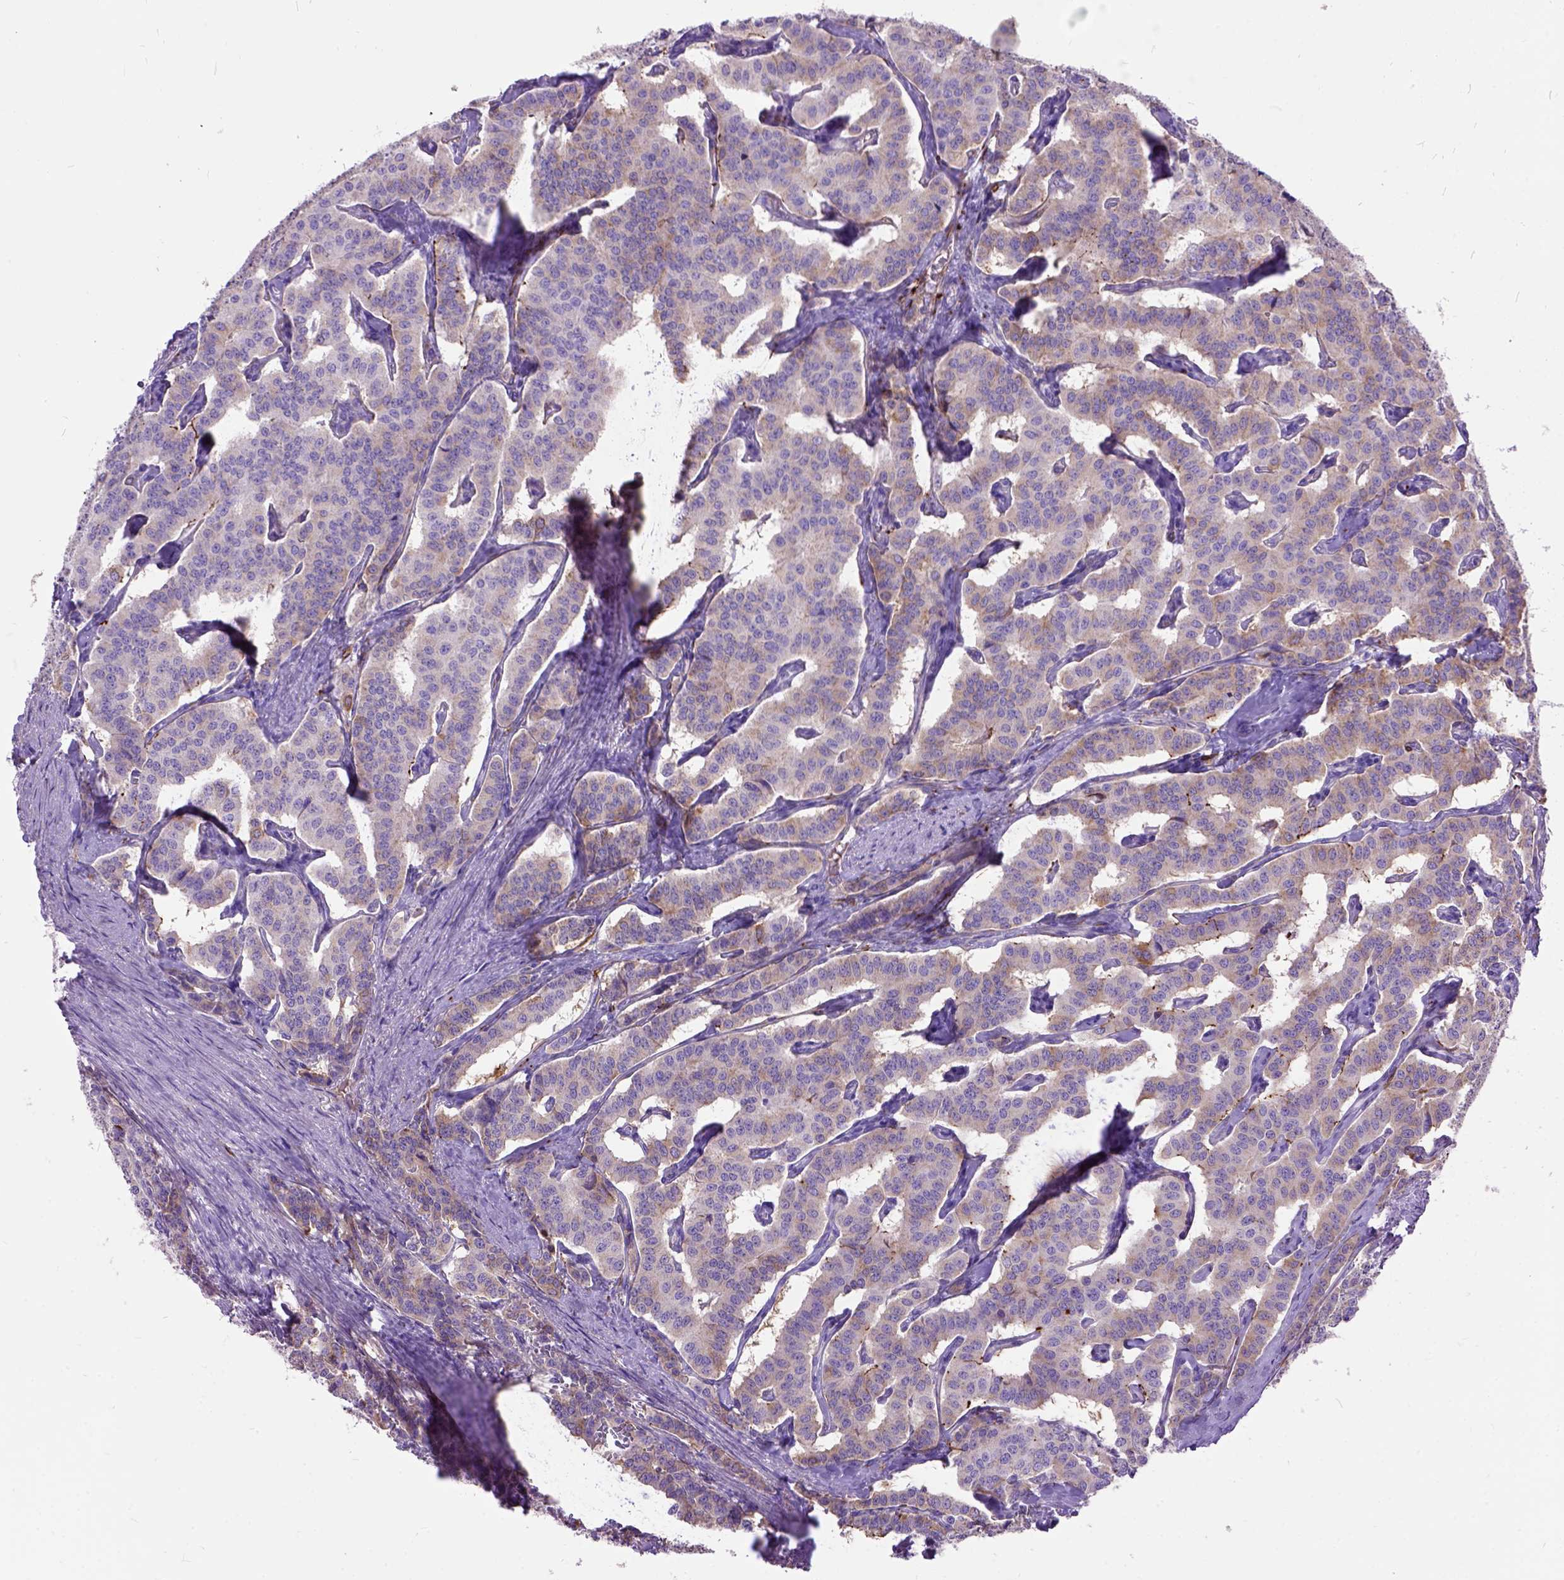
{"staining": {"intensity": "moderate", "quantity": ">75%", "location": "cytoplasmic/membranous"}, "tissue": "carcinoid", "cell_type": "Tumor cells", "image_type": "cancer", "snomed": [{"axis": "morphology", "description": "Carcinoid, malignant, NOS"}, {"axis": "topography", "description": "Lung"}], "caption": "This image shows immunohistochemistry staining of malignant carcinoid, with medium moderate cytoplasmic/membranous positivity in approximately >75% of tumor cells.", "gene": "MAPT", "patient": {"sex": "female", "age": 46}}